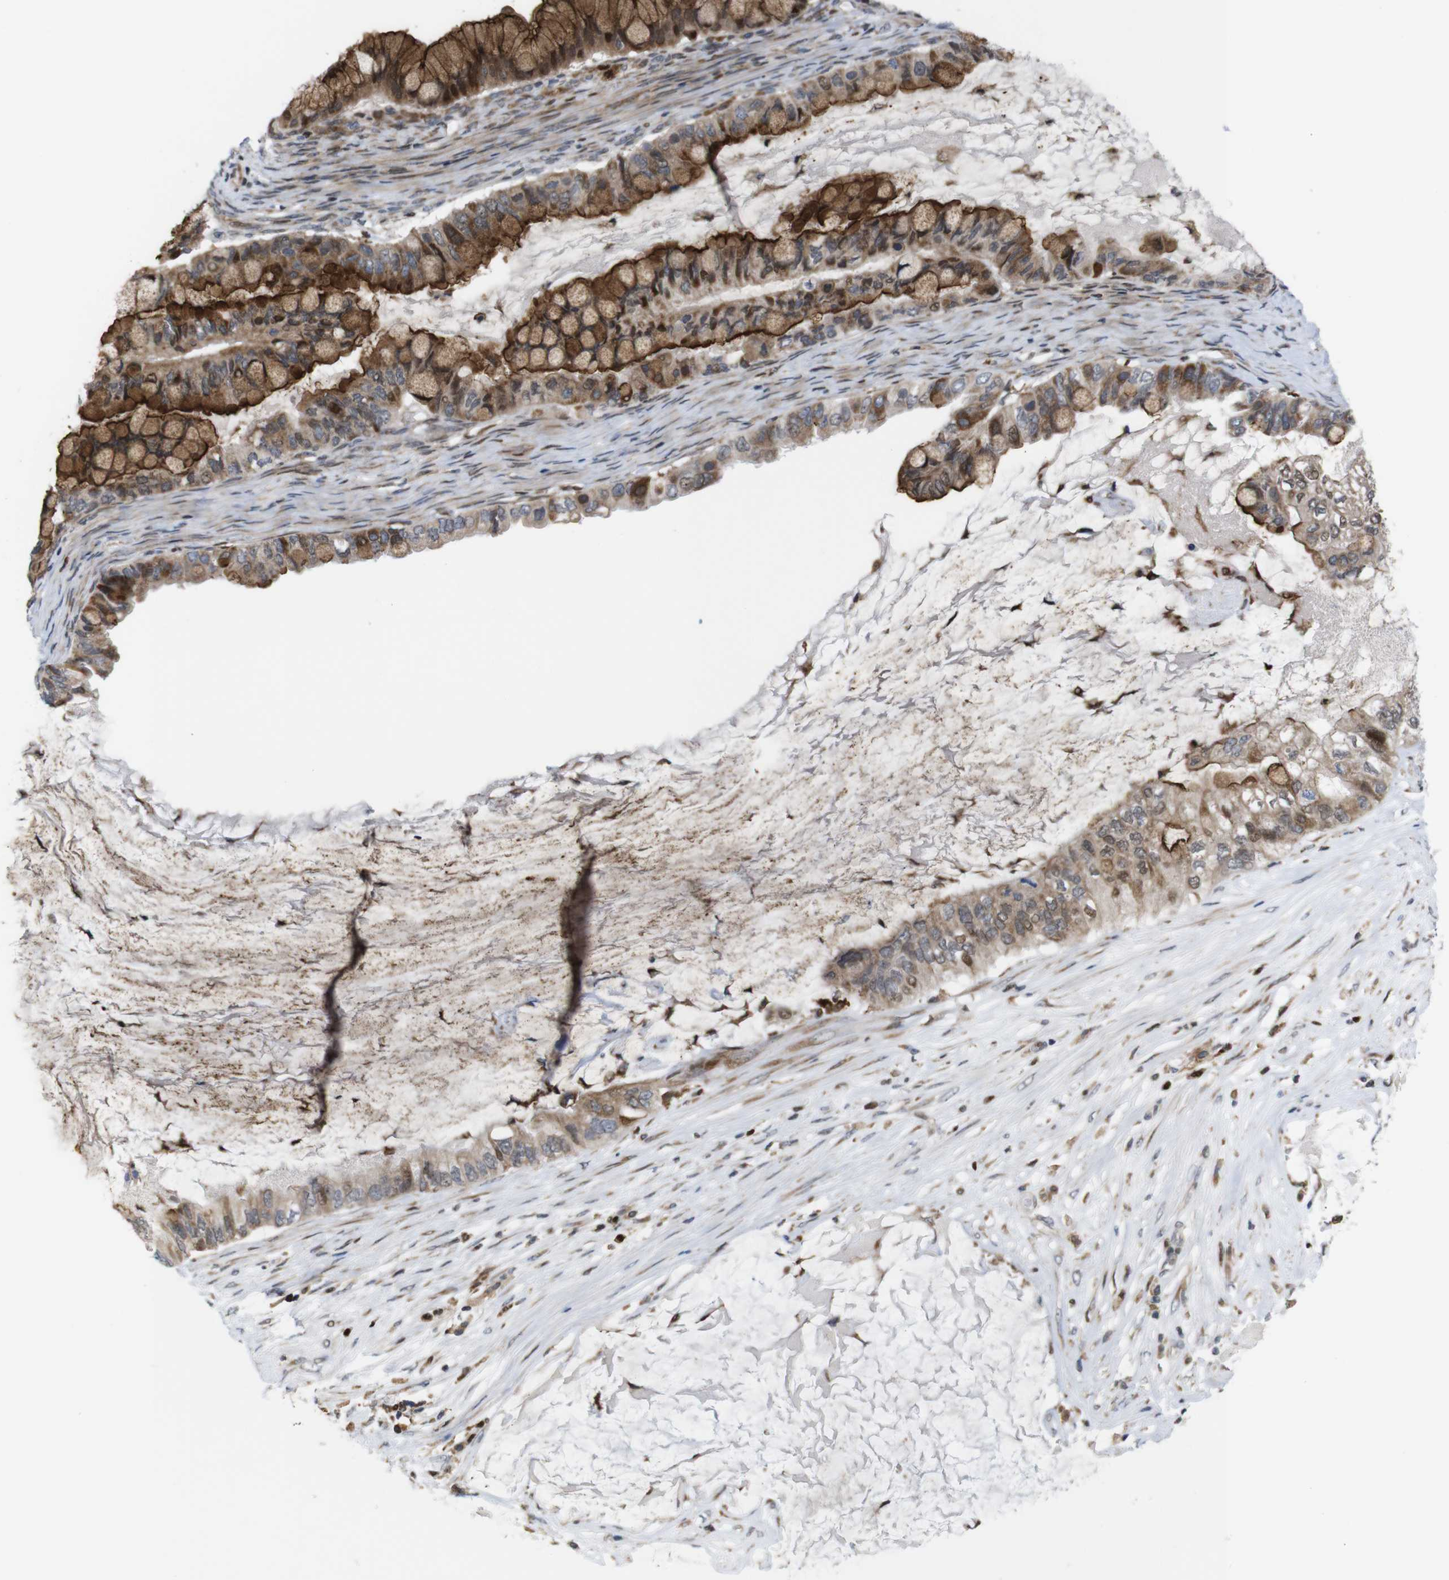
{"staining": {"intensity": "moderate", "quantity": ">75%", "location": "cytoplasmic/membranous"}, "tissue": "ovarian cancer", "cell_type": "Tumor cells", "image_type": "cancer", "snomed": [{"axis": "morphology", "description": "Cystadenocarcinoma, mucinous, NOS"}, {"axis": "topography", "description": "Ovary"}], "caption": "Protein expression by immunohistochemistry displays moderate cytoplasmic/membranous positivity in approximately >75% of tumor cells in ovarian cancer.", "gene": "PTPN1", "patient": {"sex": "female", "age": 80}}